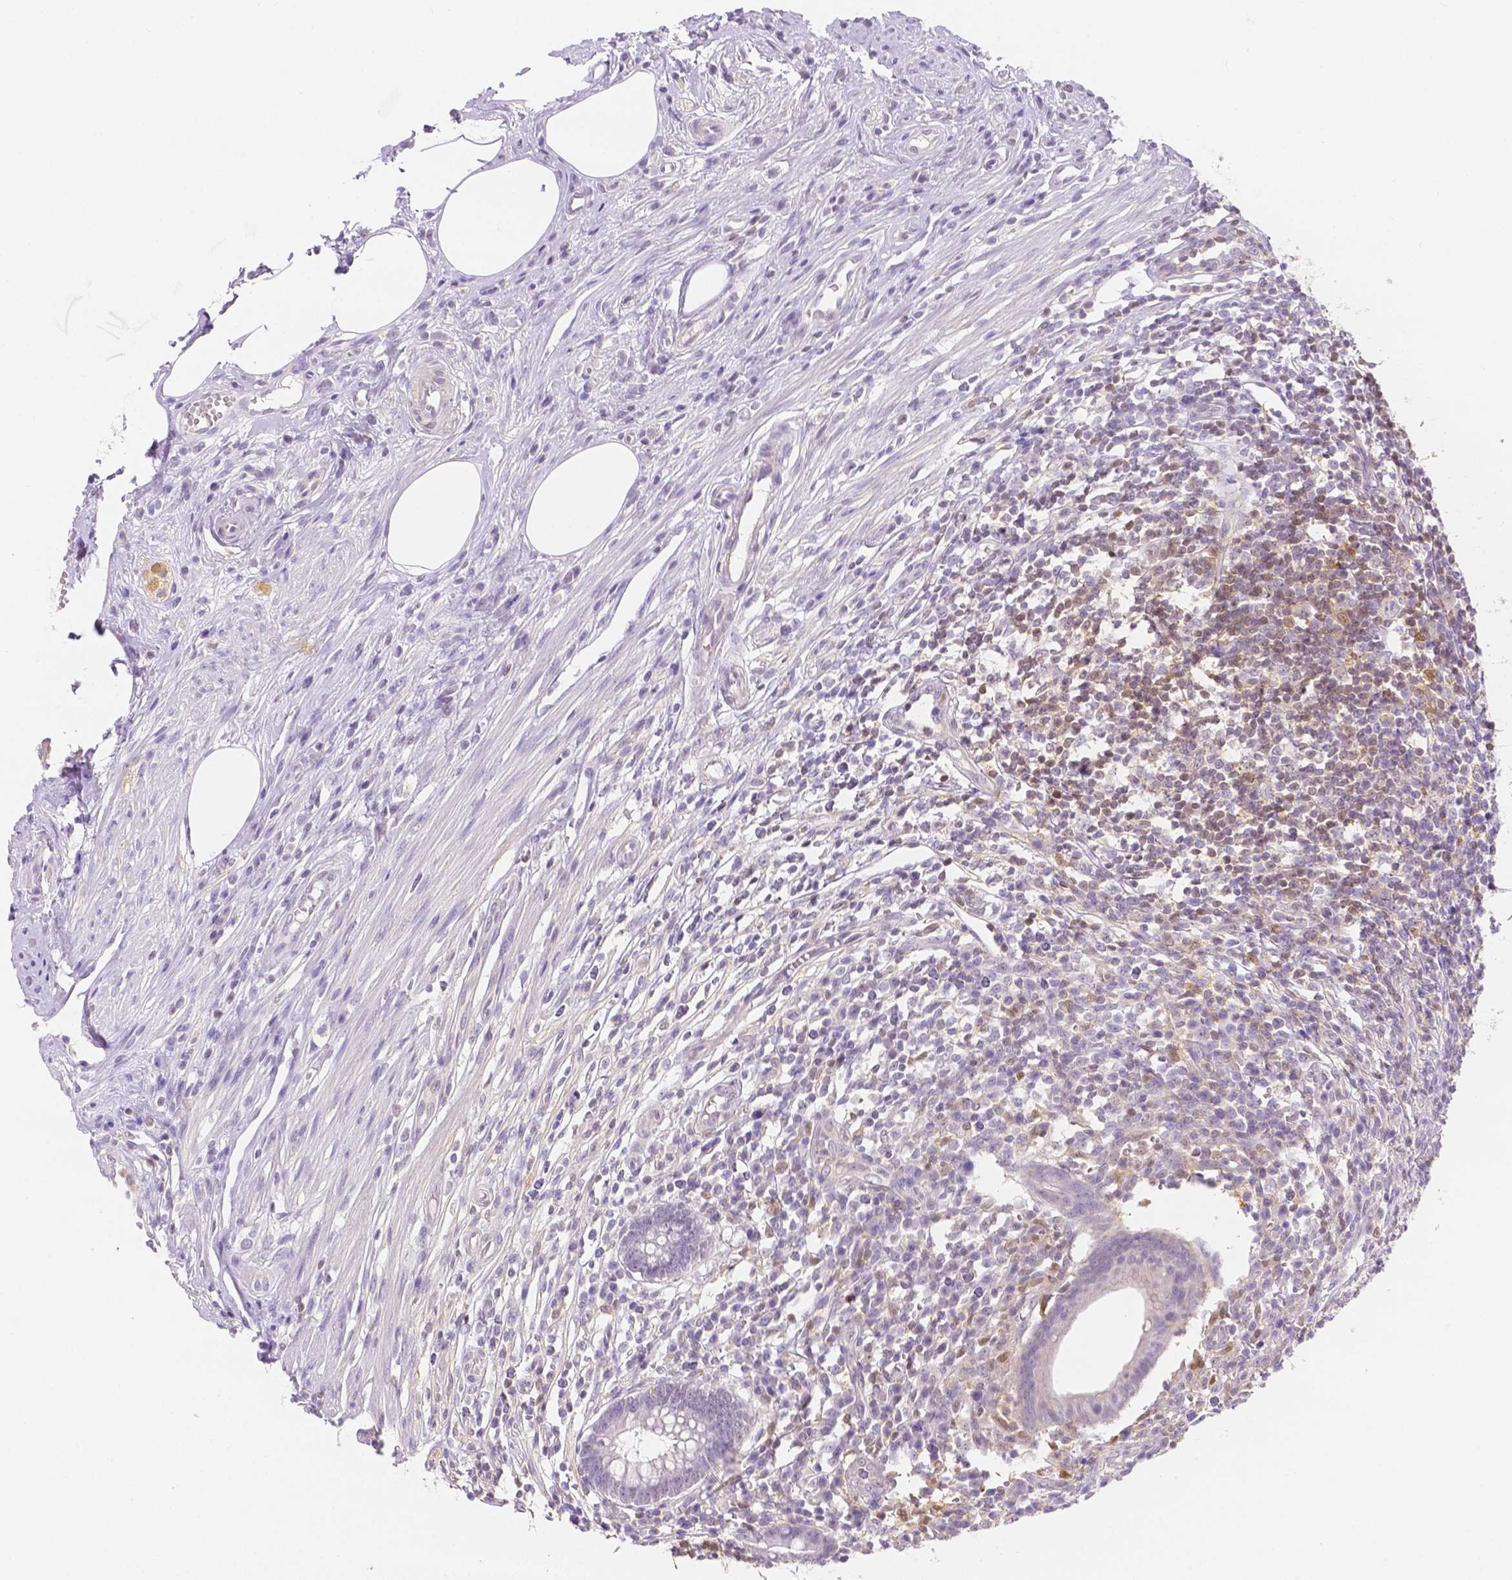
{"staining": {"intensity": "negative", "quantity": "none", "location": "none"}, "tissue": "appendix", "cell_type": "Glandular cells", "image_type": "normal", "snomed": [{"axis": "morphology", "description": "Normal tissue, NOS"}, {"axis": "topography", "description": "Appendix"}], "caption": "The immunohistochemistry image has no significant staining in glandular cells of appendix.", "gene": "SGTB", "patient": {"sex": "female", "age": 56}}